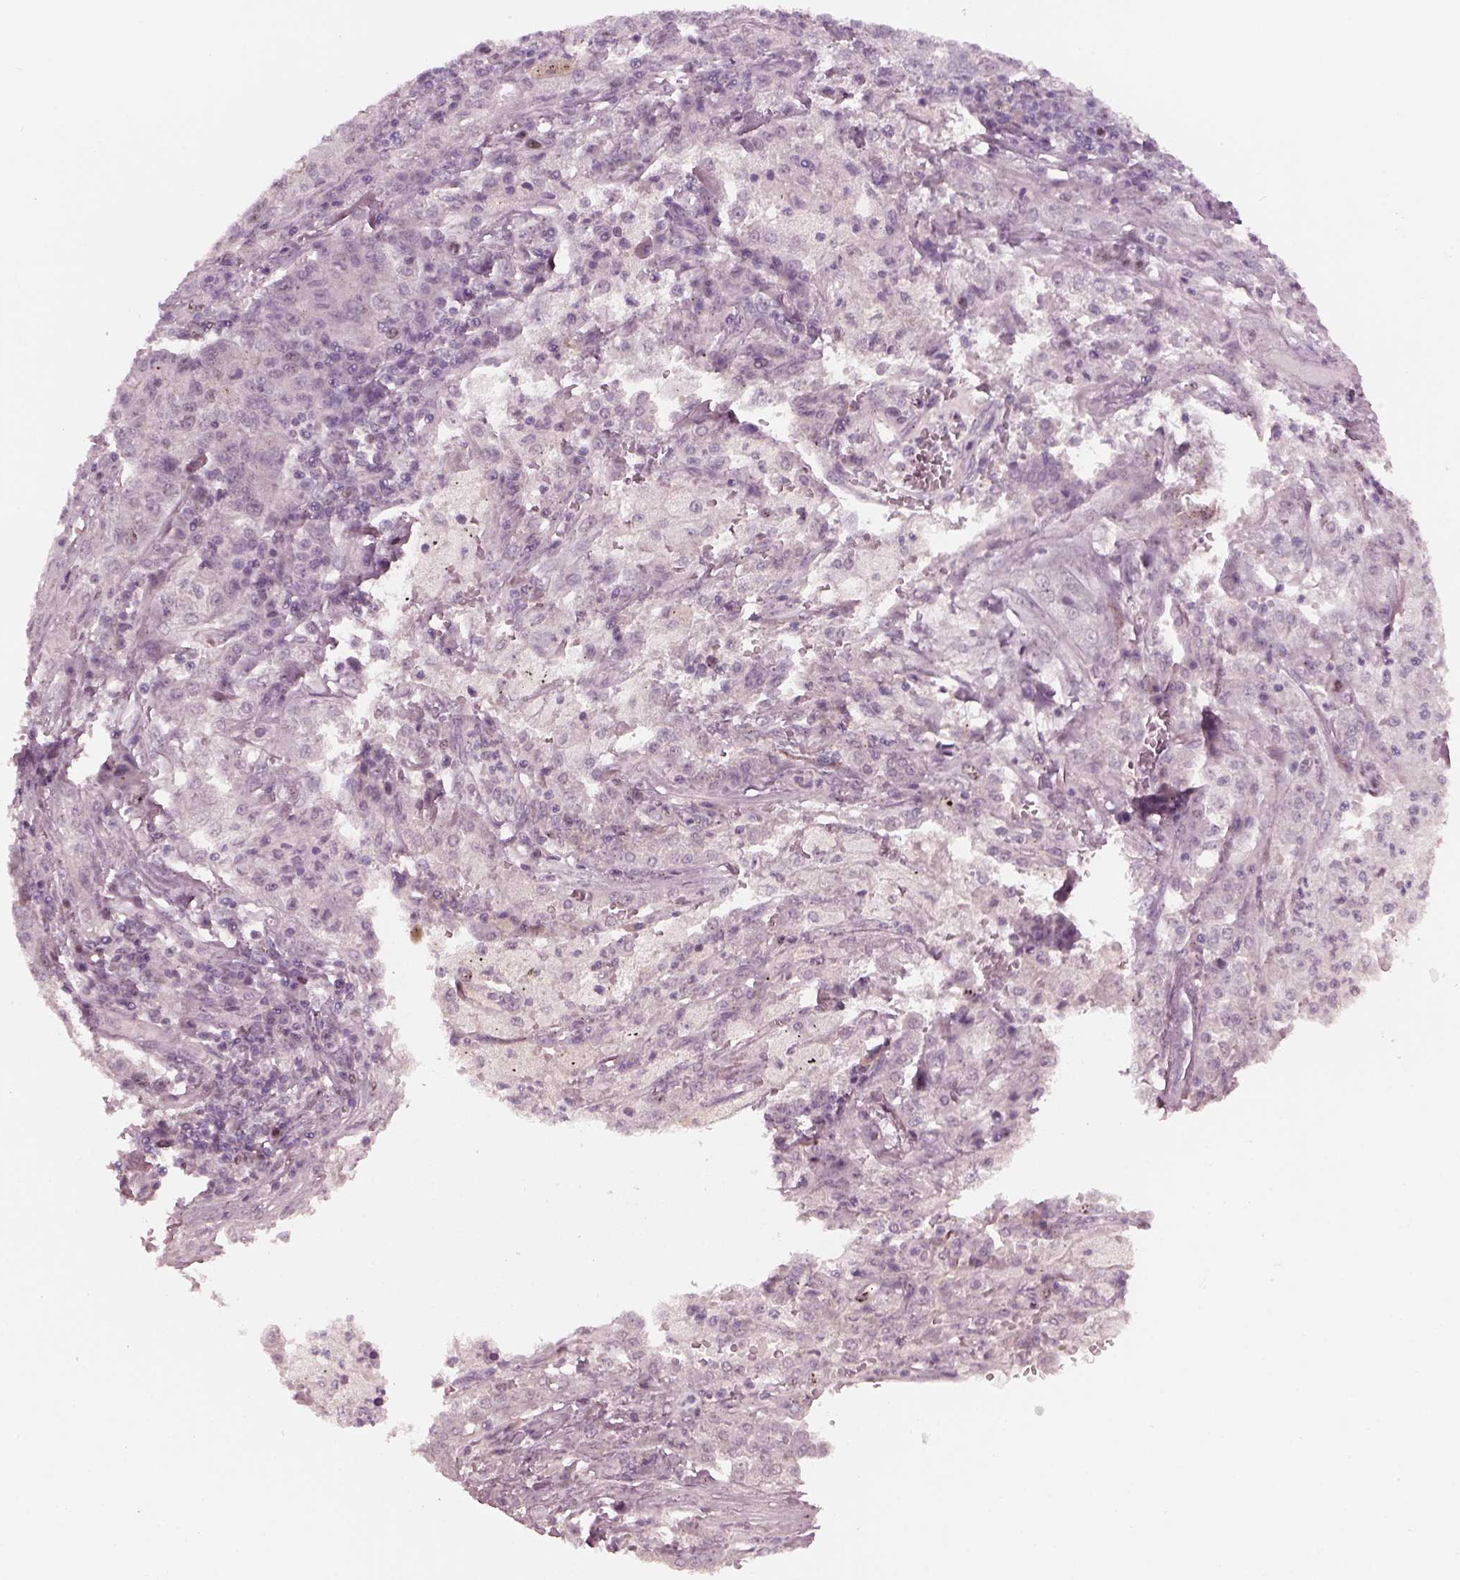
{"staining": {"intensity": "negative", "quantity": "none", "location": "none"}, "tissue": "lung cancer", "cell_type": "Tumor cells", "image_type": "cancer", "snomed": [{"axis": "morphology", "description": "Adenocarcinoma, NOS"}, {"axis": "topography", "description": "Lung"}], "caption": "IHC histopathology image of human lung cancer (adenocarcinoma) stained for a protein (brown), which demonstrates no positivity in tumor cells.", "gene": "SAXO1", "patient": {"sex": "male", "age": 57}}